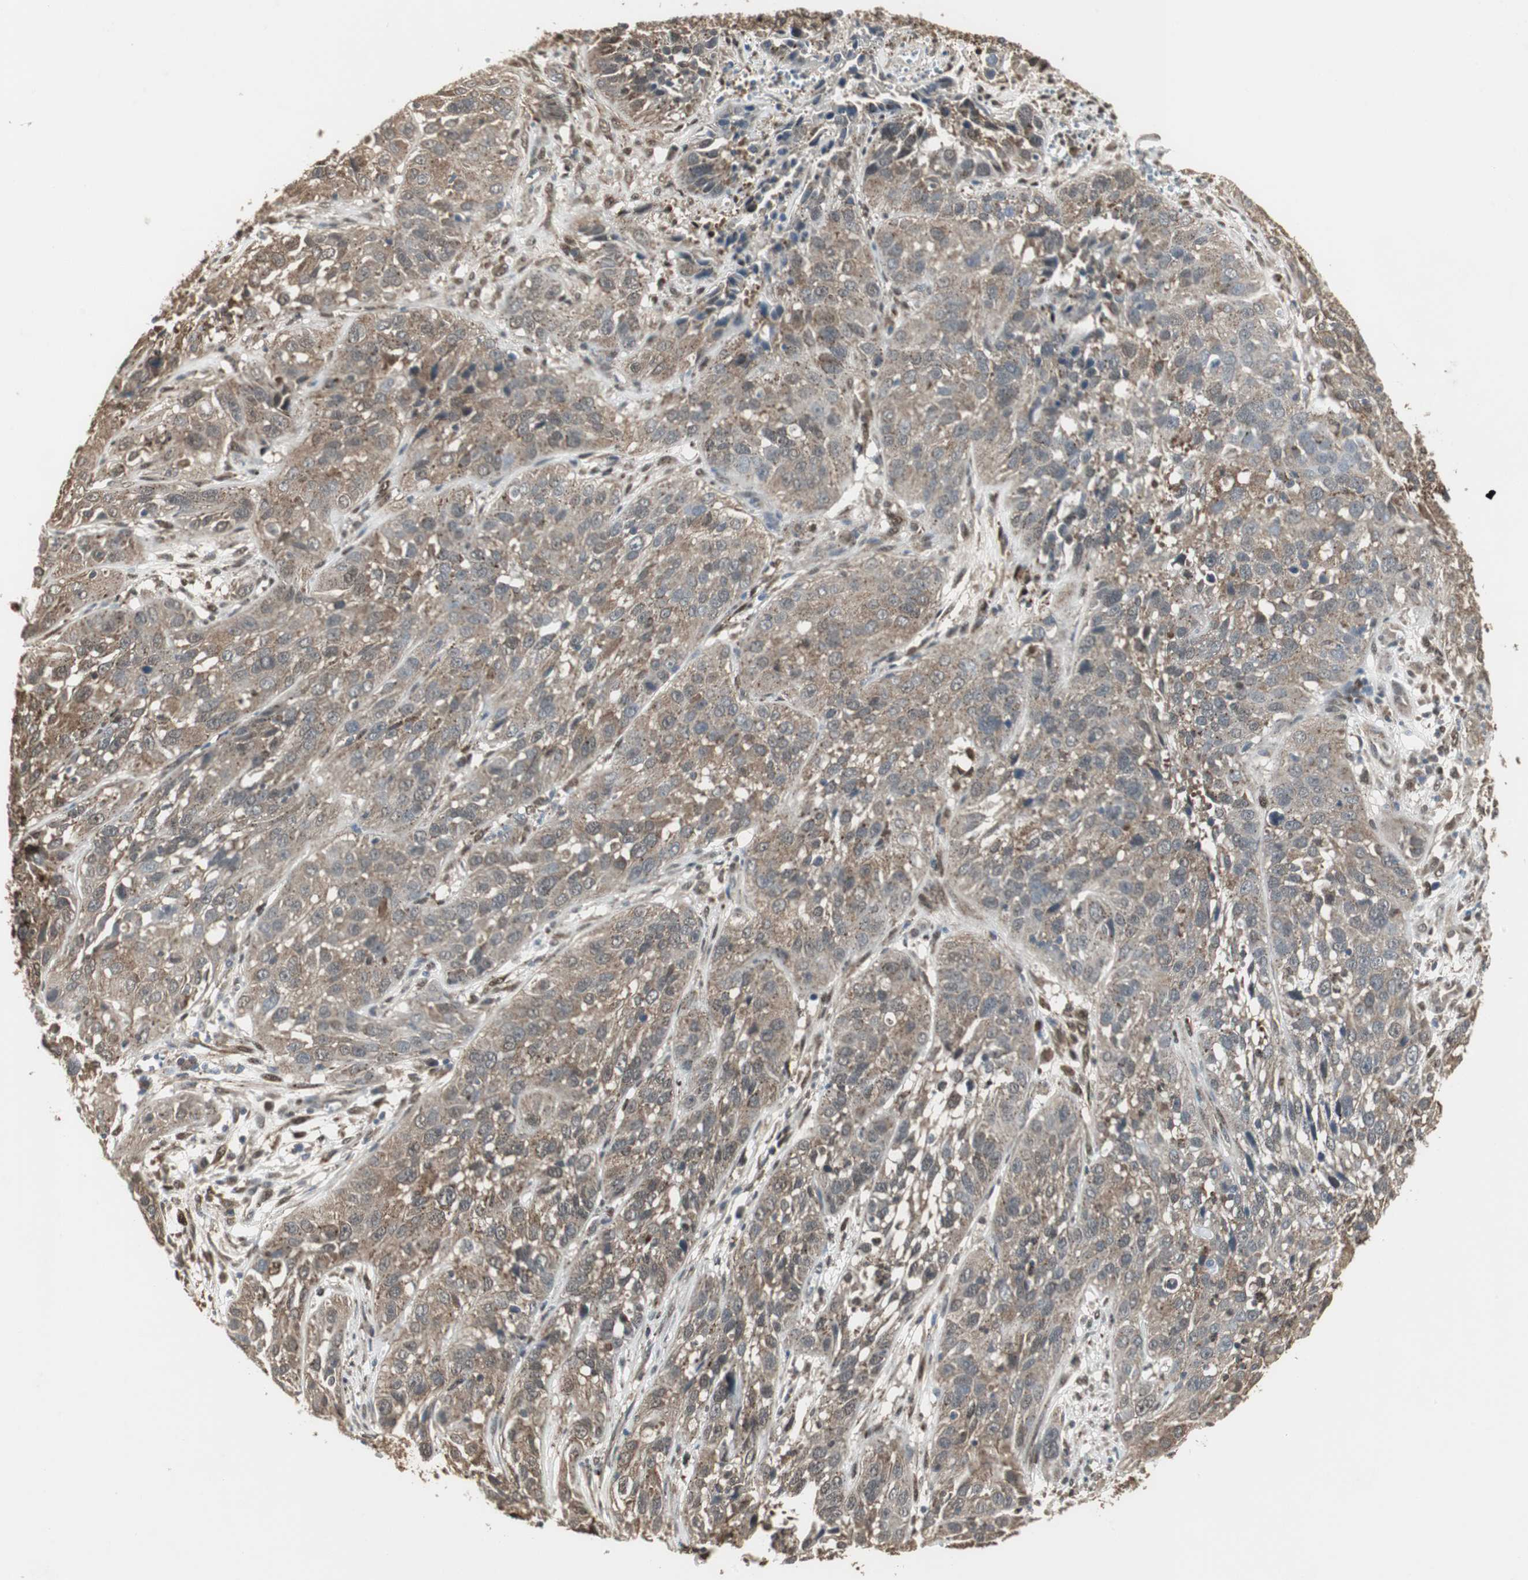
{"staining": {"intensity": "moderate", "quantity": ">75%", "location": "cytoplasmic/membranous,nuclear"}, "tissue": "cervical cancer", "cell_type": "Tumor cells", "image_type": "cancer", "snomed": [{"axis": "morphology", "description": "Squamous cell carcinoma, NOS"}, {"axis": "topography", "description": "Cervix"}], "caption": "DAB (3,3'-diaminobenzidine) immunohistochemical staining of human squamous cell carcinoma (cervical) demonstrates moderate cytoplasmic/membranous and nuclear protein expression in about >75% of tumor cells.", "gene": "PLIN3", "patient": {"sex": "female", "age": 32}}